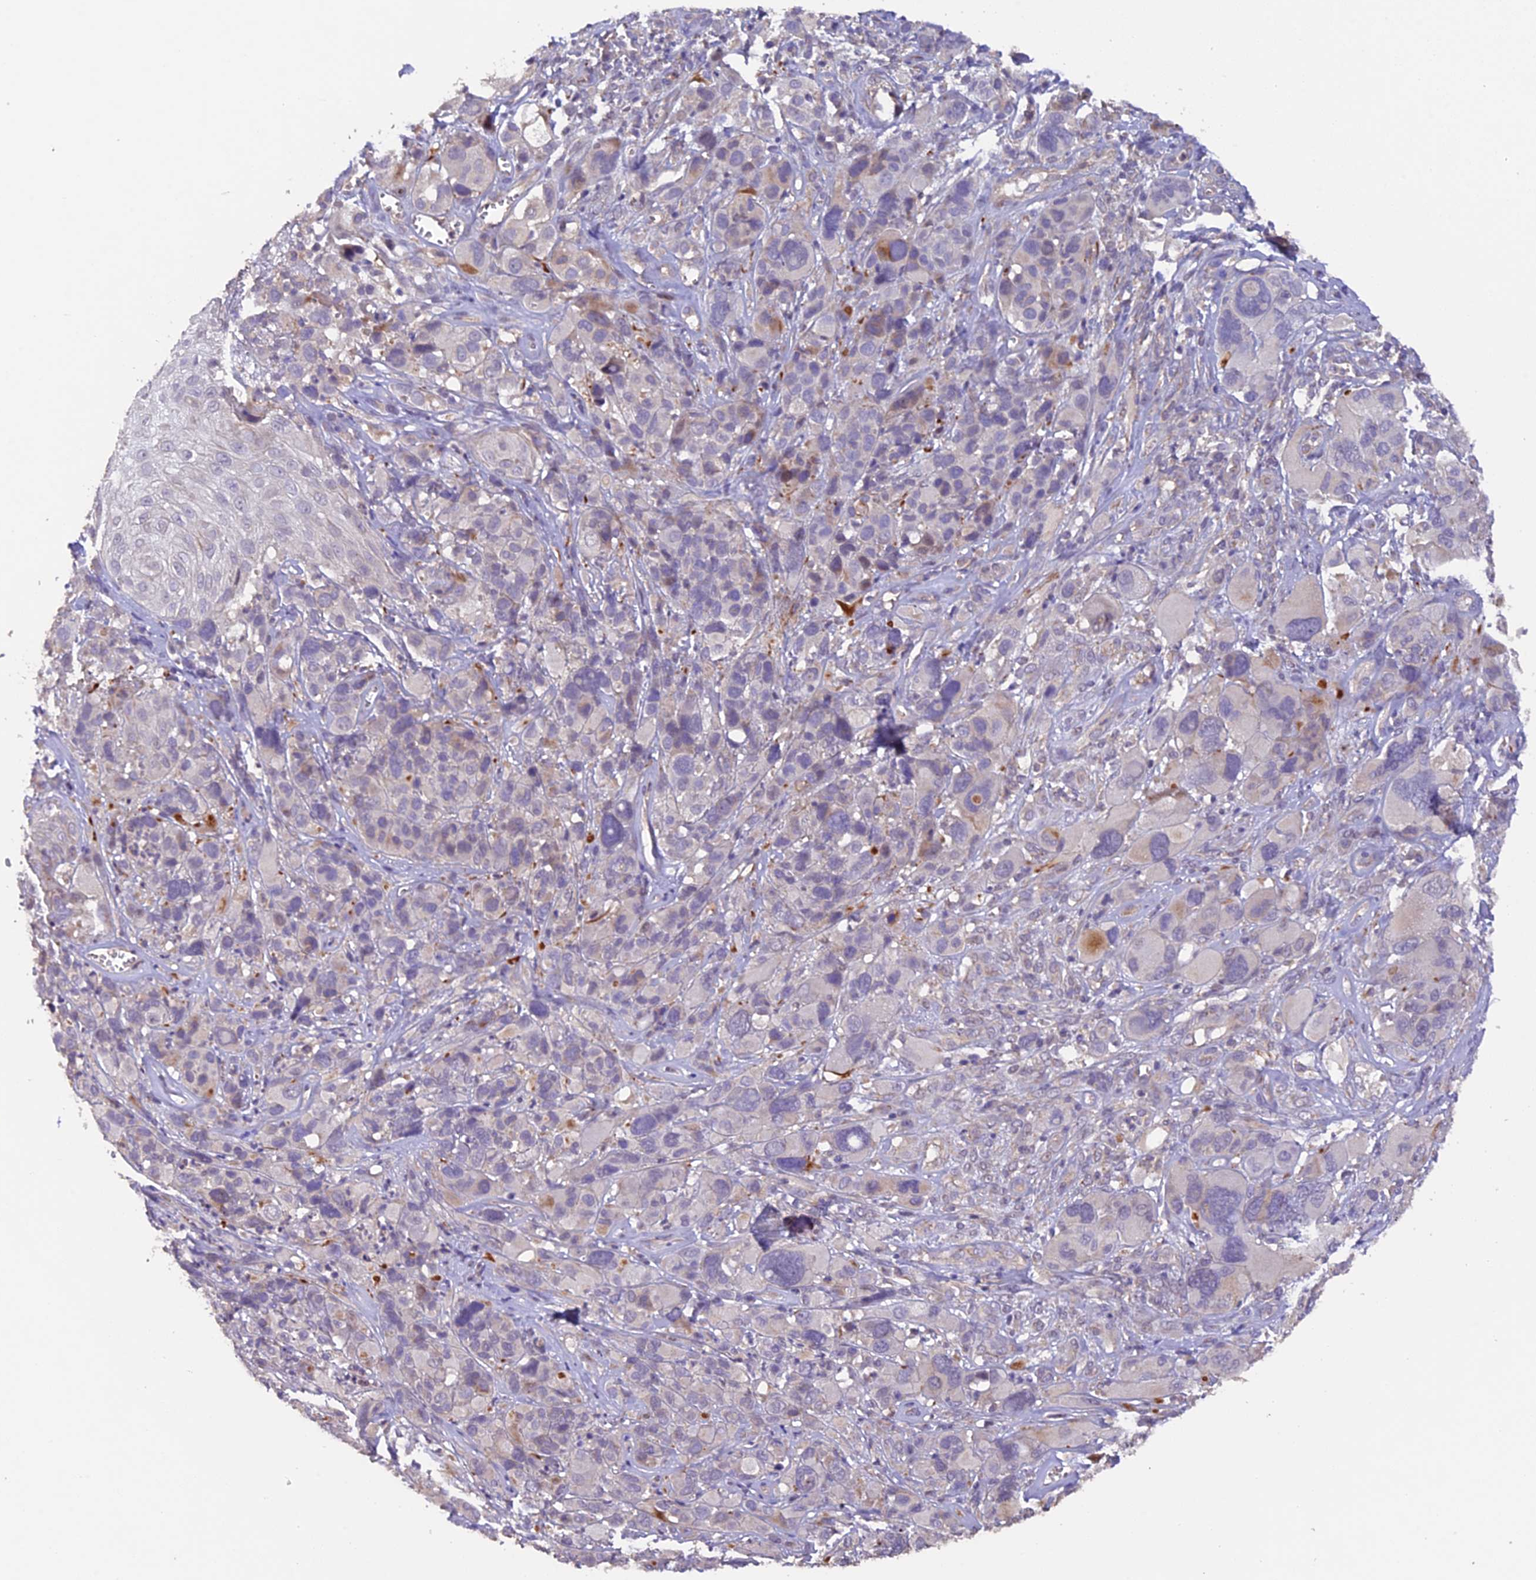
{"staining": {"intensity": "negative", "quantity": "none", "location": "none"}, "tissue": "melanoma", "cell_type": "Tumor cells", "image_type": "cancer", "snomed": [{"axis": "morphology", "description": "Malignant melanoma, NOS"}, {"axis": "topography", "description": "Skin of trunk"}], "caption": "Protein analysis of malignant melanoma displays no significant staining in tumor cells.", "gene": "GNB5", "patient": {"sex": "male", "age": 71}}